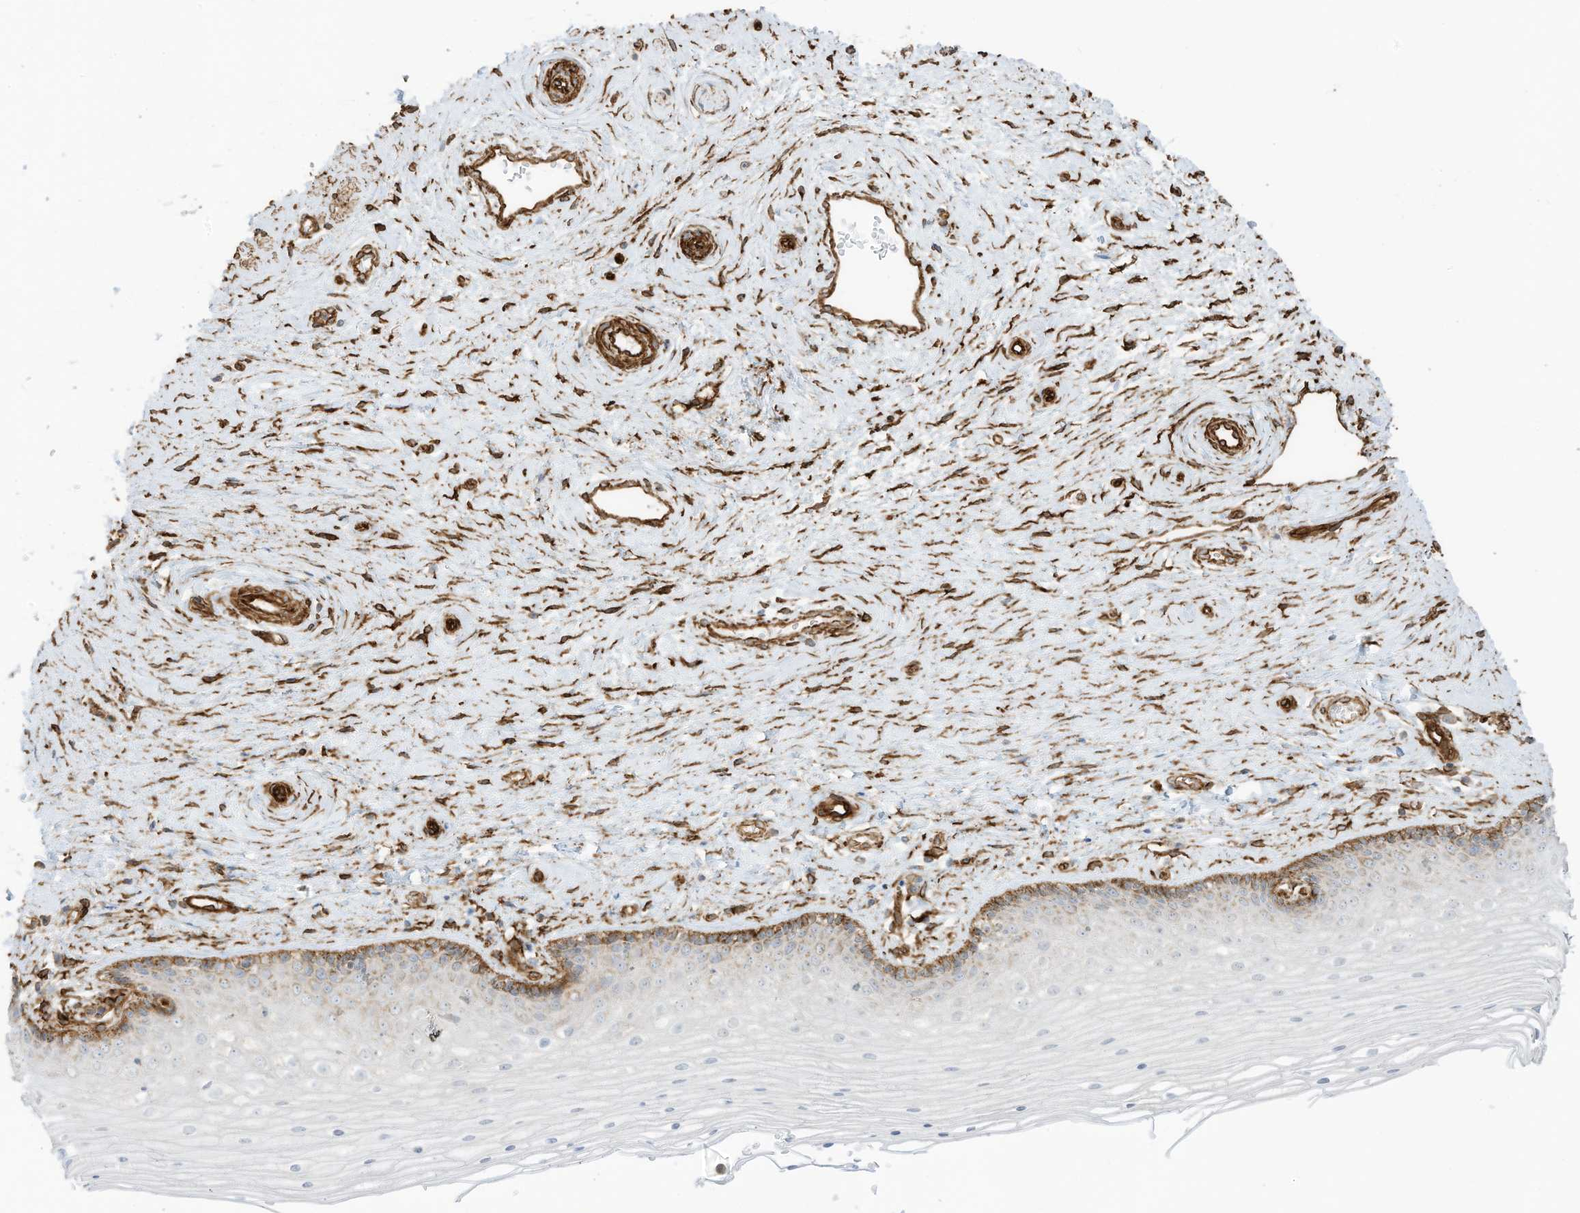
{"staining": {"intensity": "moderate", "quantity": "<25%", "location": "cytoplasmic/membranous"}, "tissue": "vagina", "cell_type": "Squamous epithelial cells", "image_type": "normal", "snomed": [{"axis": "morphology", "description": "Normal tissue, NOS"}, {"axis": "topography", "description": "Vagina"}], "caption": "DAB (3,3'-diaminobenzidine) immunohistochemical staining of benign vagina reveals moderate cytoplasmic/membranous protein staining in about <25% of squamous epithelial cells.", "gene": "ABCB7", "patient": {"sex": "female", "age": 46}}